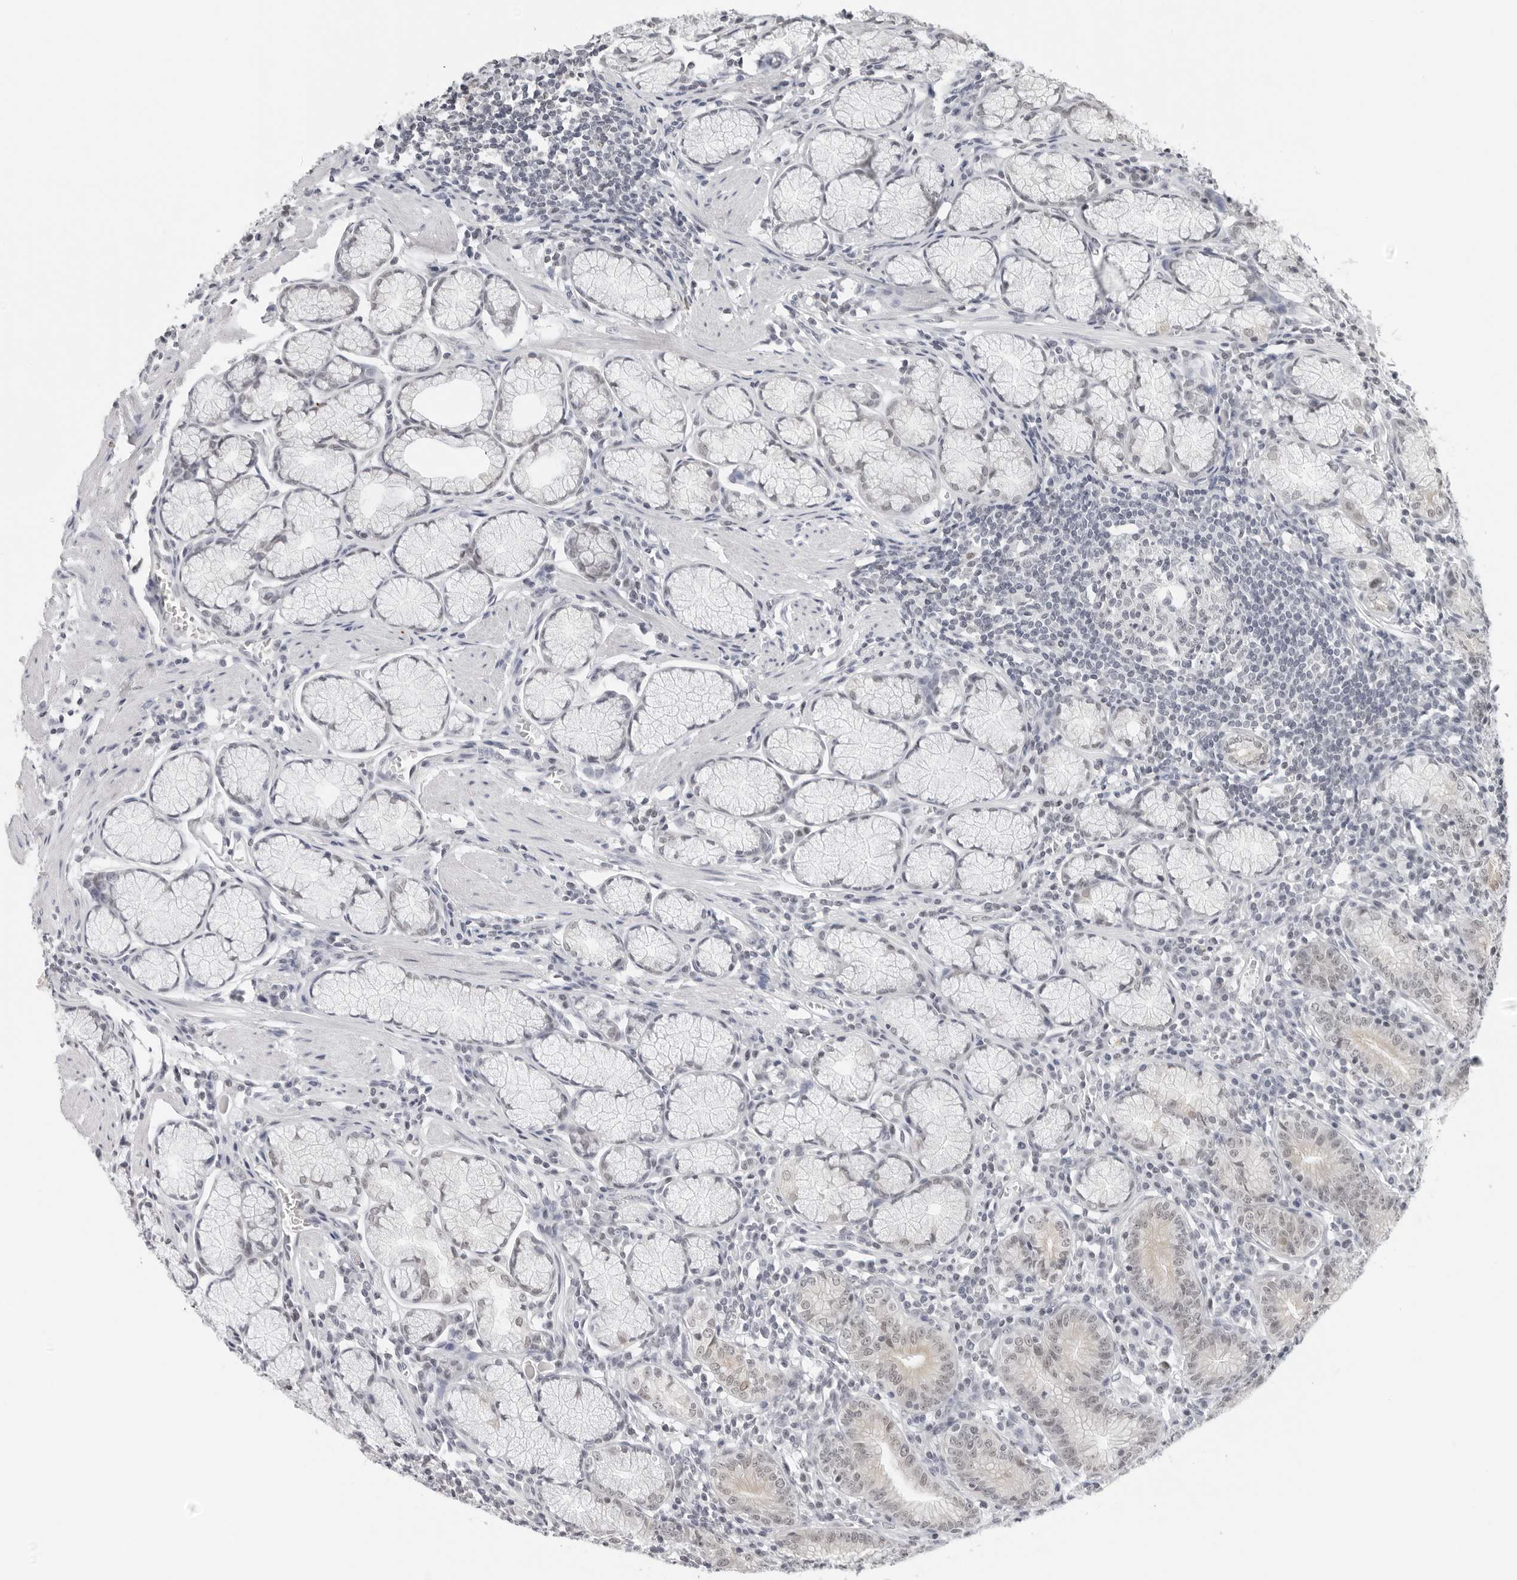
{"staining": {"intensity": "negative", "quantity": "none", "location": "none"}, "tissue": "stomach", "cell_type": "Glandular cells", "image_type": "normal", "snomed": [{"axis": "morphology", "description": "Normal tissue, NOS"}, {"axis": "topography", "description": "Stomach"}], "caption": "An IHC image of unremarkable stomach is shown. There is no staining in glandular cells of stomach.", "gene": "FLG2", "patient": {"sex": "male", "age": 55}}